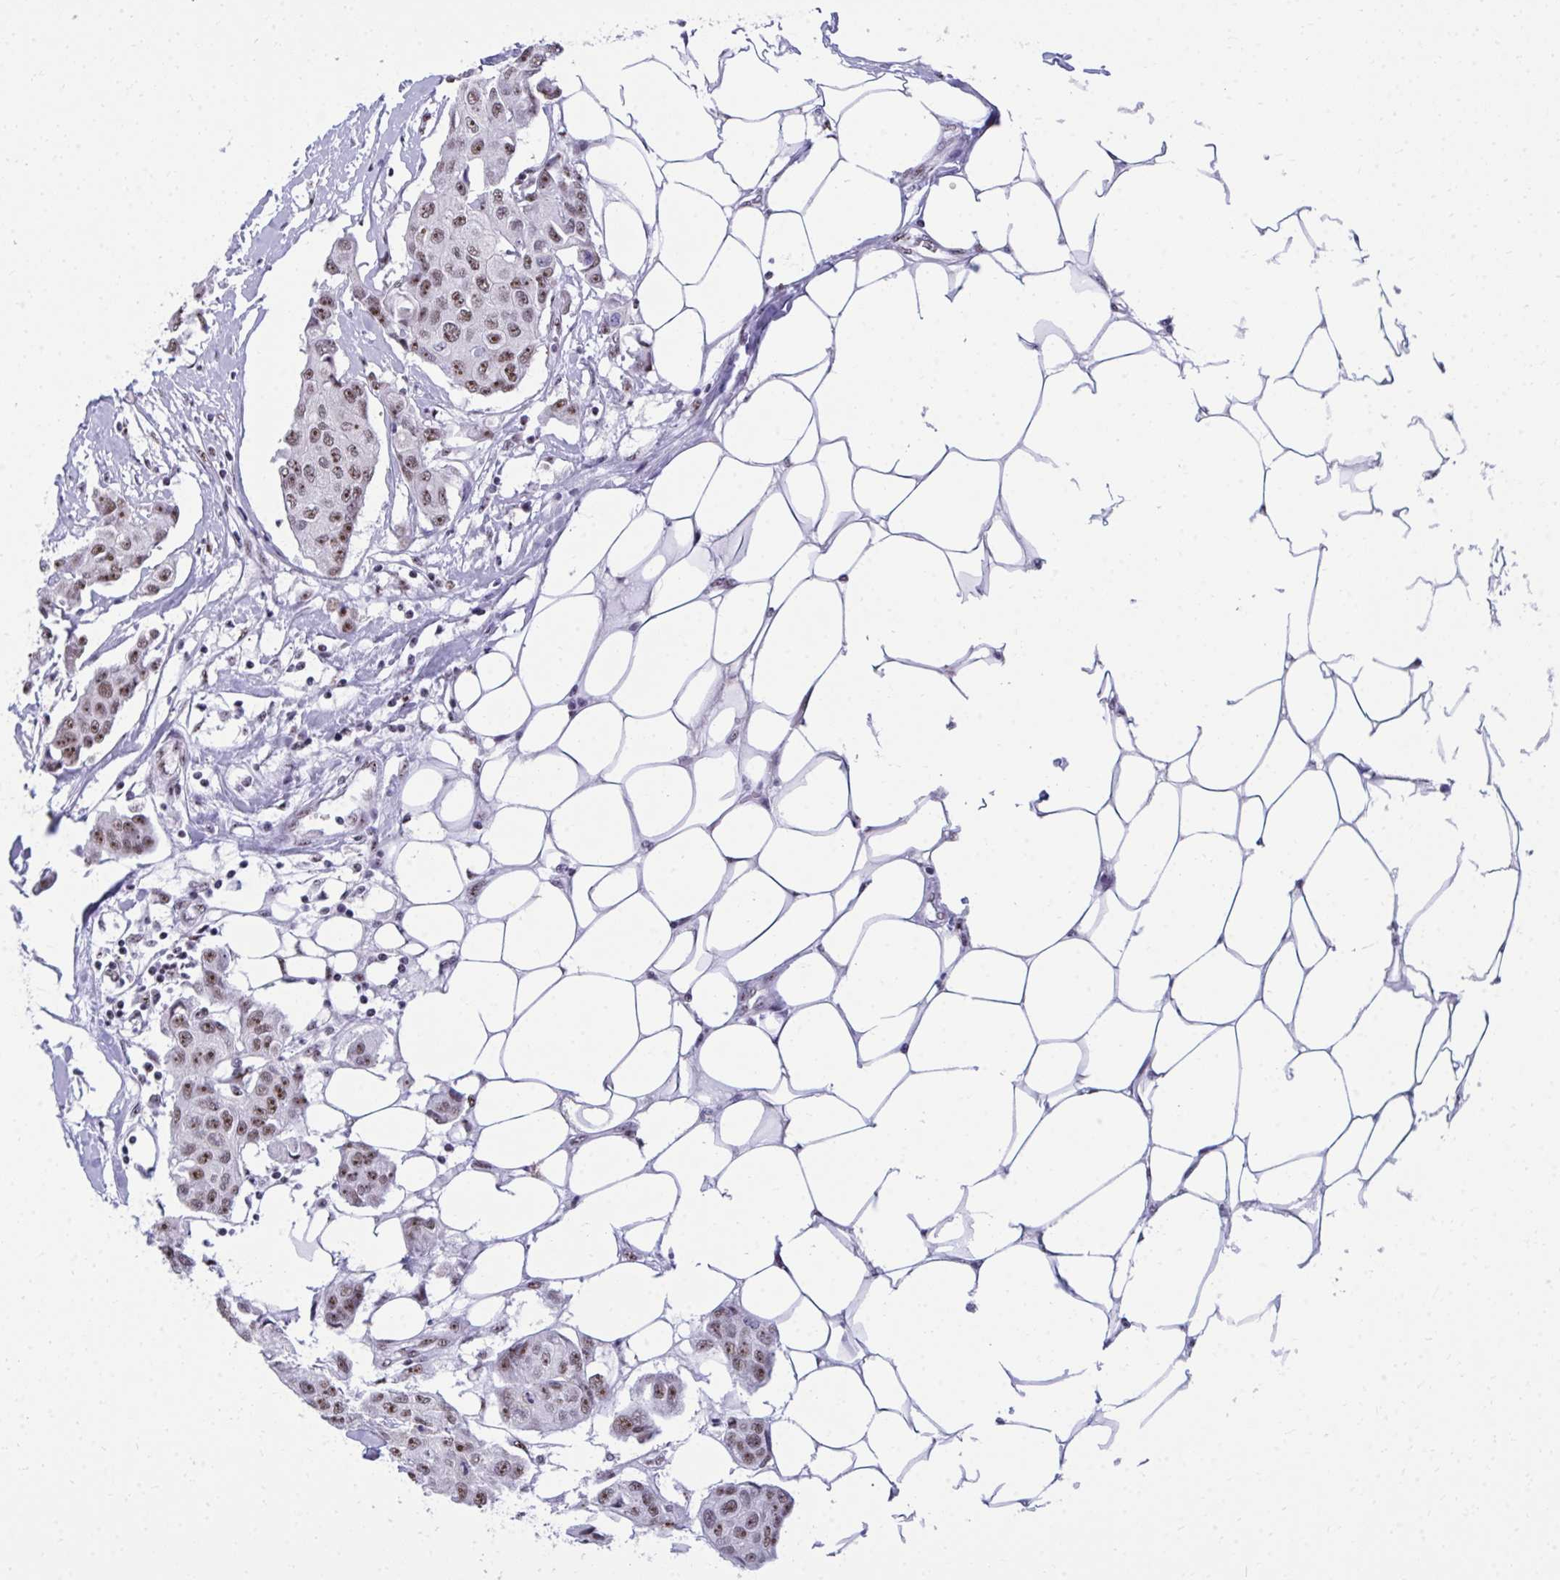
{"staining": {"intensity": "moderate", "quantity": ">75%", "location": "nuclear"}, "tissue": "breast cancer", "cell_type": "Tumor cells", "image_type": "cancer", "snomed": [{"axis": "morphology", "description": "Duct carcinoma"}, {"axis": "topography", "description": "Breast"}, {"axis": "topography", "description": "Lymph node"}], "caption": "Moderate nuclear protein staining is identified in approximately >75% of tumor cells in breast cancer (infiltrating ductal carcinoma). The staining was performed using DAB (3,3'-diaminobenzidine), with brown indicating positive protein expression. Nuclei are stained blue with hematoxylin.", "gene": "PELP1", "patient": {"sex": "female", "age": 80}}